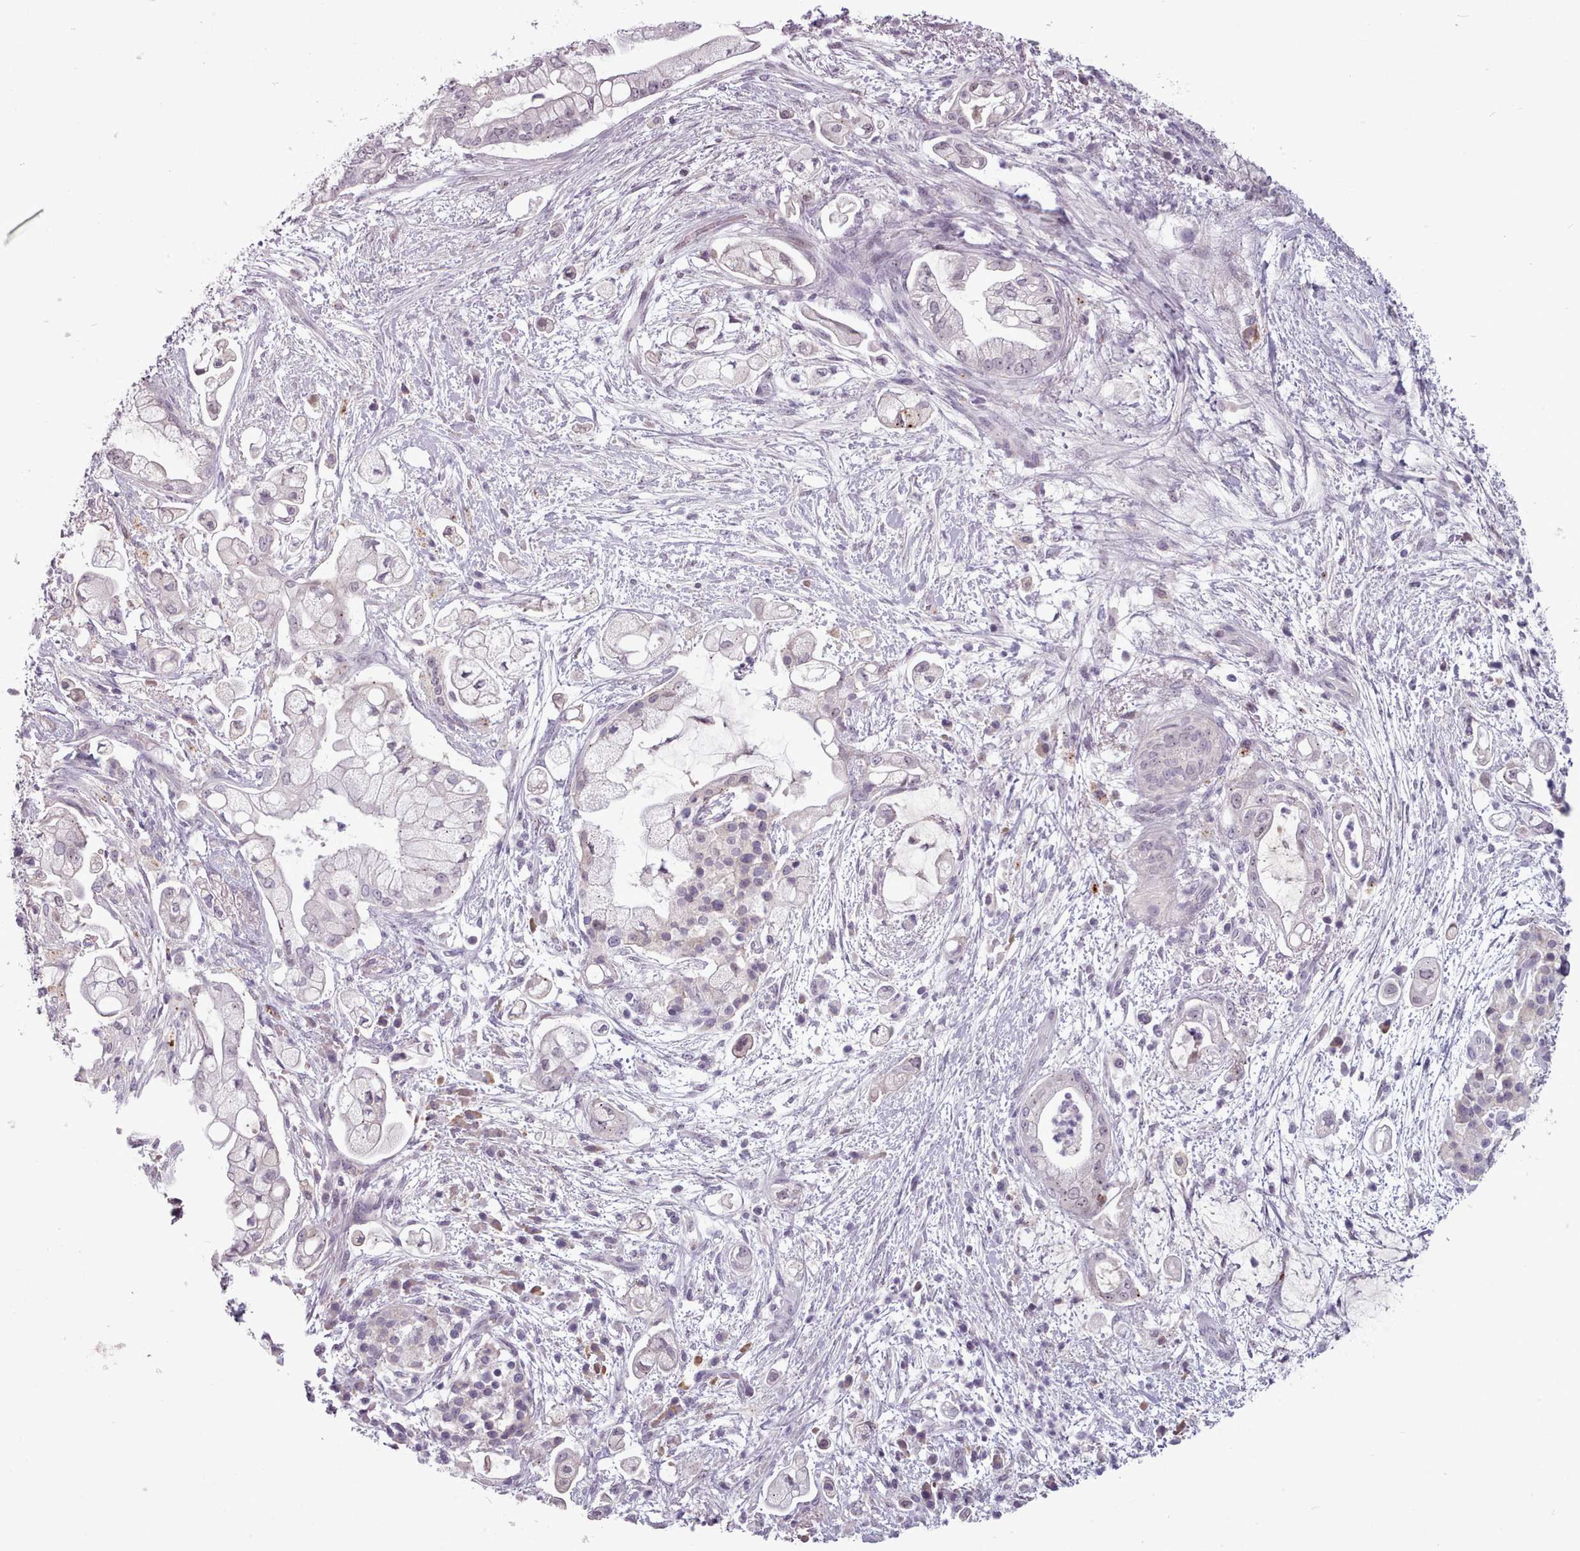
{"staining": {"intensity": "negative", "quantity": "none", "location": "none"}, "tissue": "pancreatic cancer", "cell_type": "Tumor cells", "image_type": "cancer", "snomed": [{"axis": "morphology", "description": "Adenocarcinoma, NOS"}, {"axis": "topography", "description": "Pancreas"}], "caption": "A micrograph of adenocarcinoma (pancreatic) stained for a protein demonstrates no brown staining in tumor cells.", "gene": "PBX4", "patient": {"sex": "female", "age": 69}}